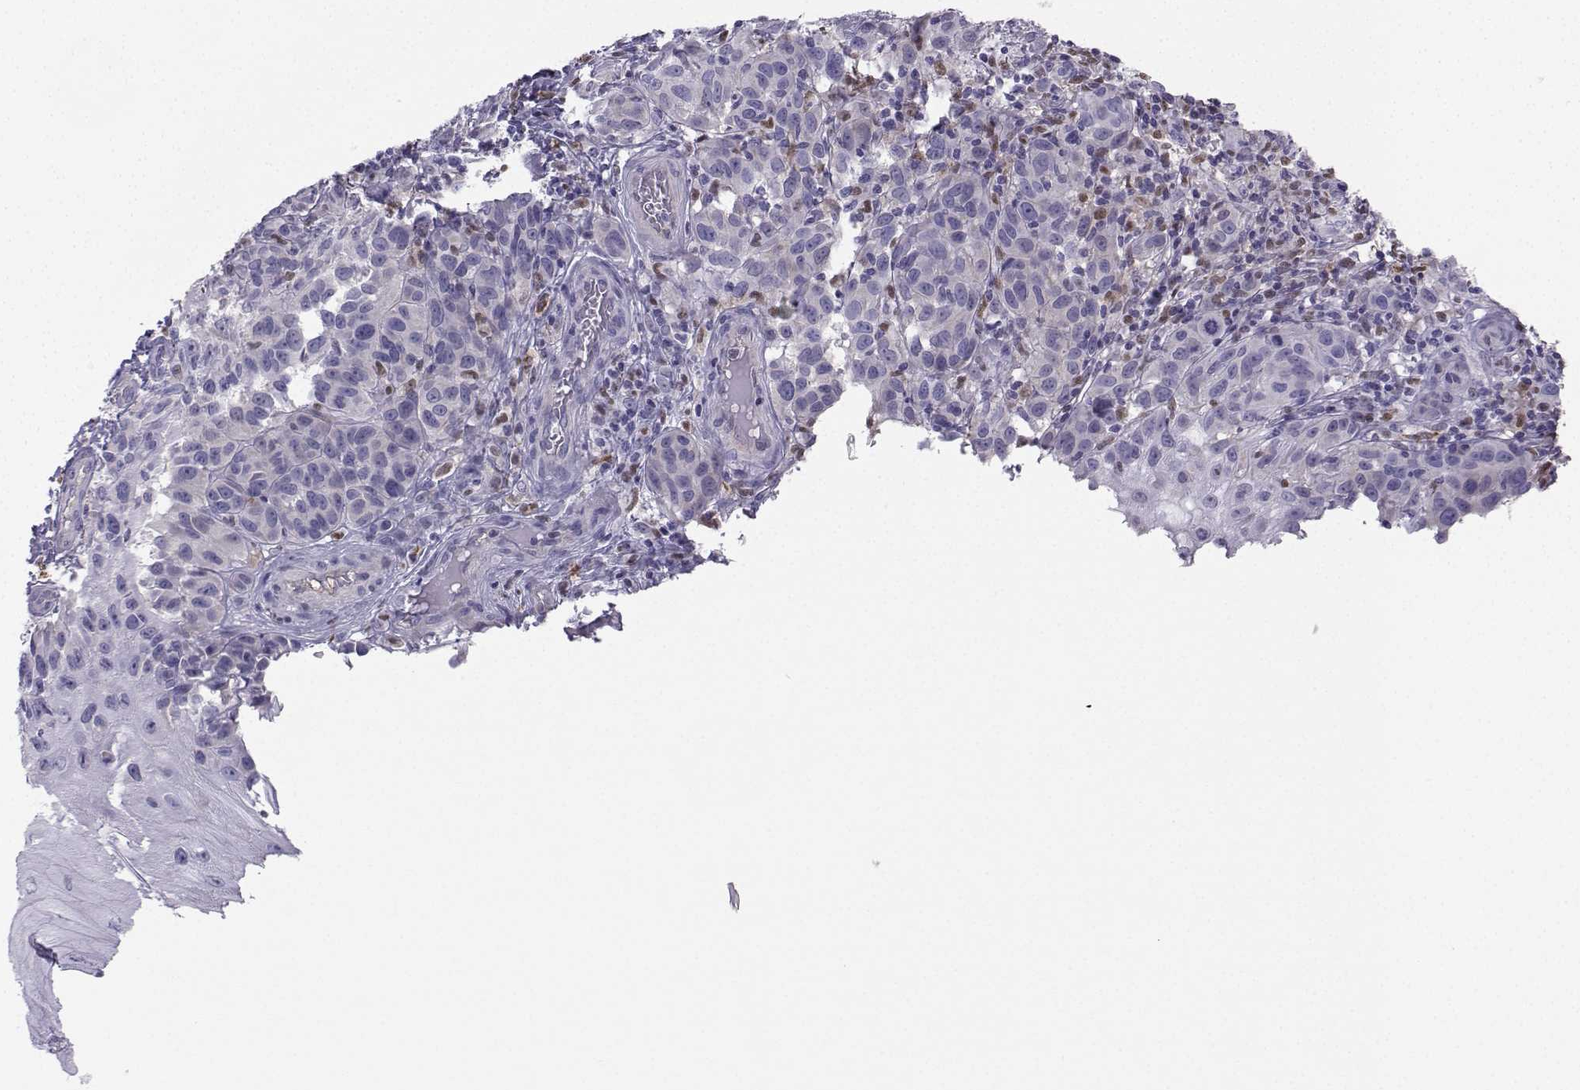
{"staining": {"intensity": "negative", "quantity": "none", "location": "none"}, "tissue": "melanoma", "cell_type": "Tumor cells", "image_type": "cancer", "snomed": [{"axis": "morphology", "description": "Malignant melanoma, NOS"}, {"axis": "topography", "description": "Skin"}], "caption": "Immunohistochemistry of malignant melanoma reveals no staining in tumor cells.", "gene": "DCLK3", "patient": {"sex": "female", "age": 53}}